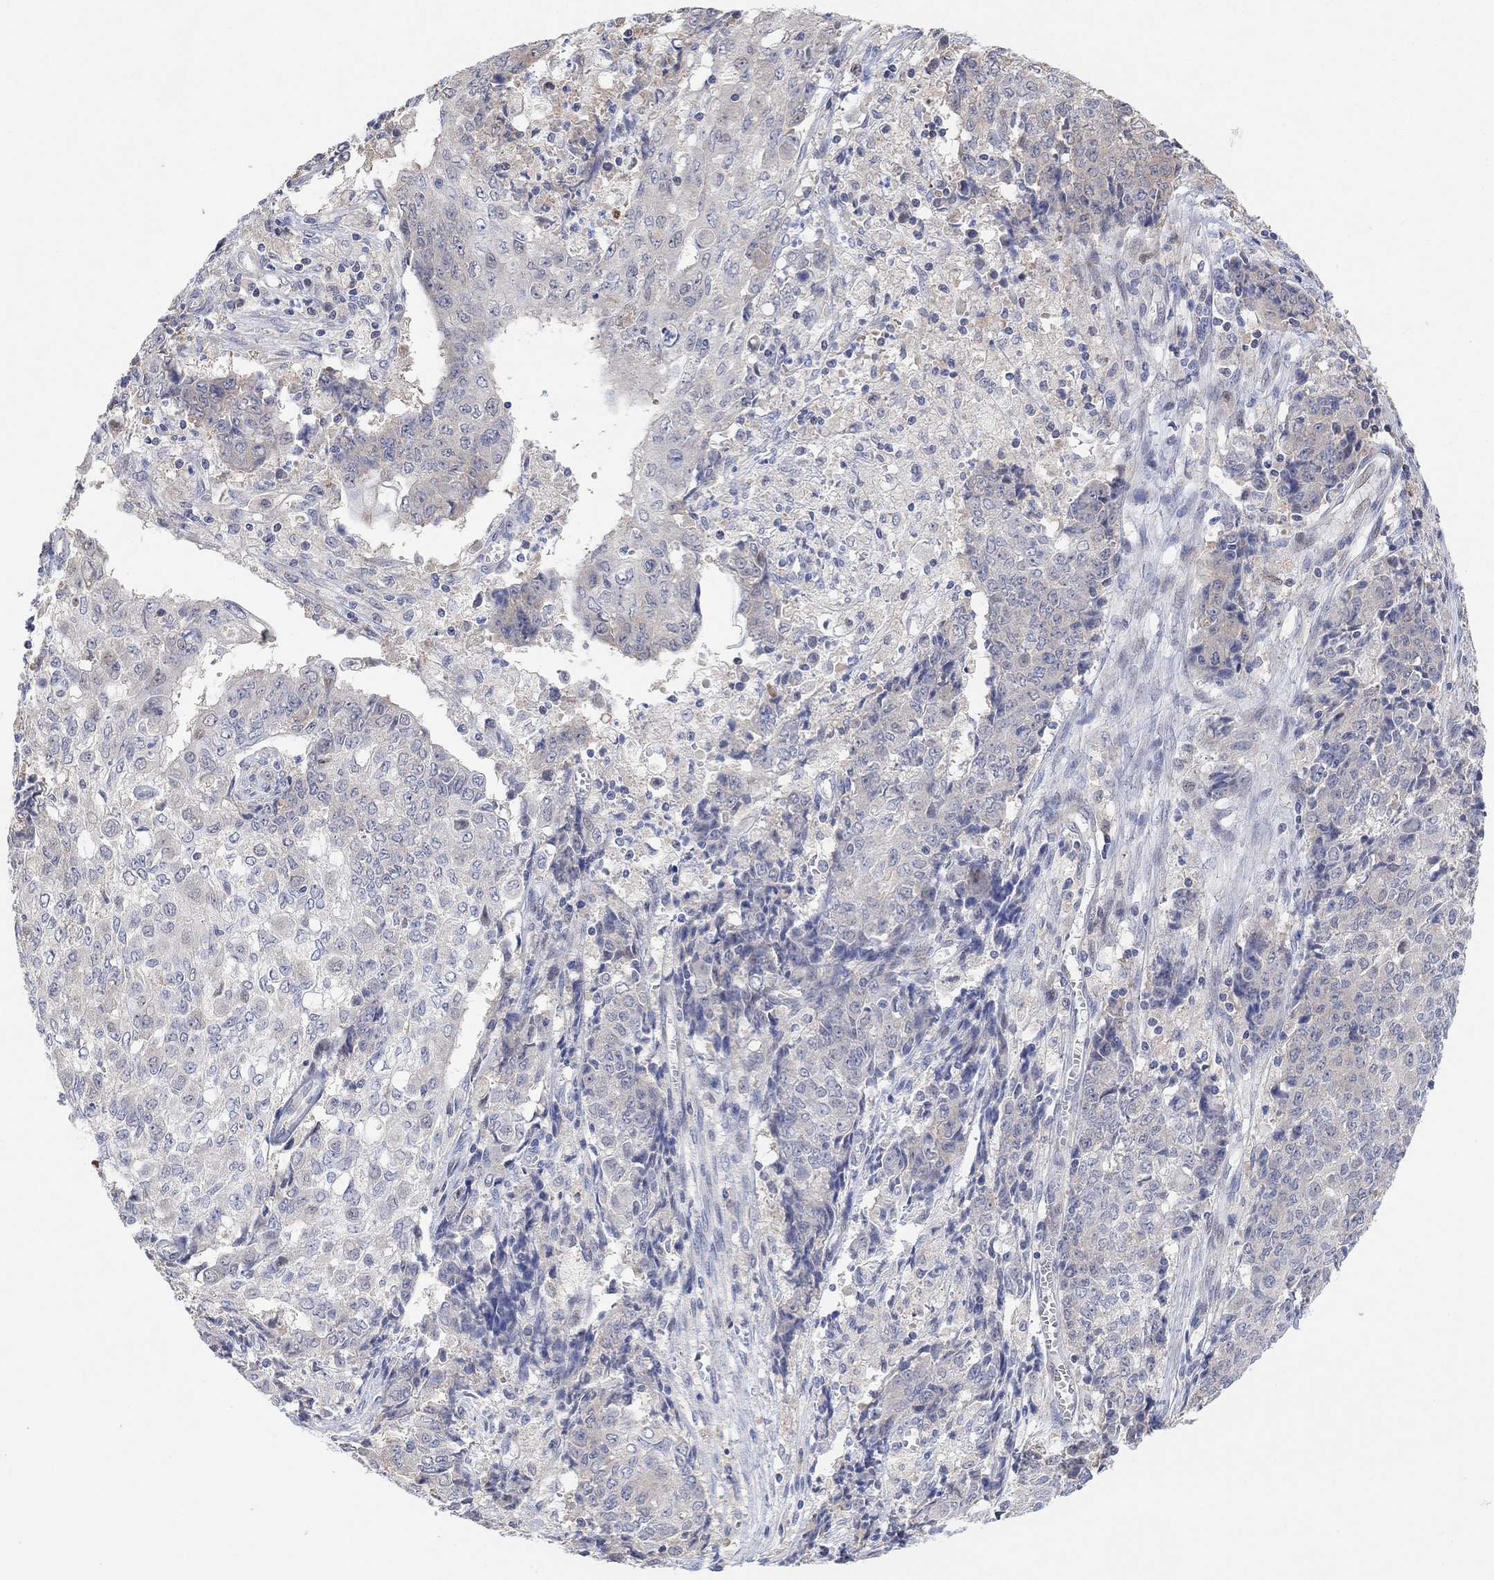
{"staining": {"intensity": "negative", "quantity": "none", "location": "none"}, "tissue": "ovarian cancer", "cell_type": "Tumor cells", "image_type": "cancer", "snomed": [{"axis": "morphology", "description": "Carcinoma, endometroid"}, {"axis": "topography", "description": "Ovary"}], "caption": "IHC image of neoplastic tissue: ovarian cancer stained with DAB (3,3'-diaminobenzidine) reveals no significant protein staining in tumor cells. (DAB immunohistochemistry (IHC) visualized using brightfield microscopy, high magnification).", "gene": "CNTF", "patient": {"sex": "female", "age": 42}}